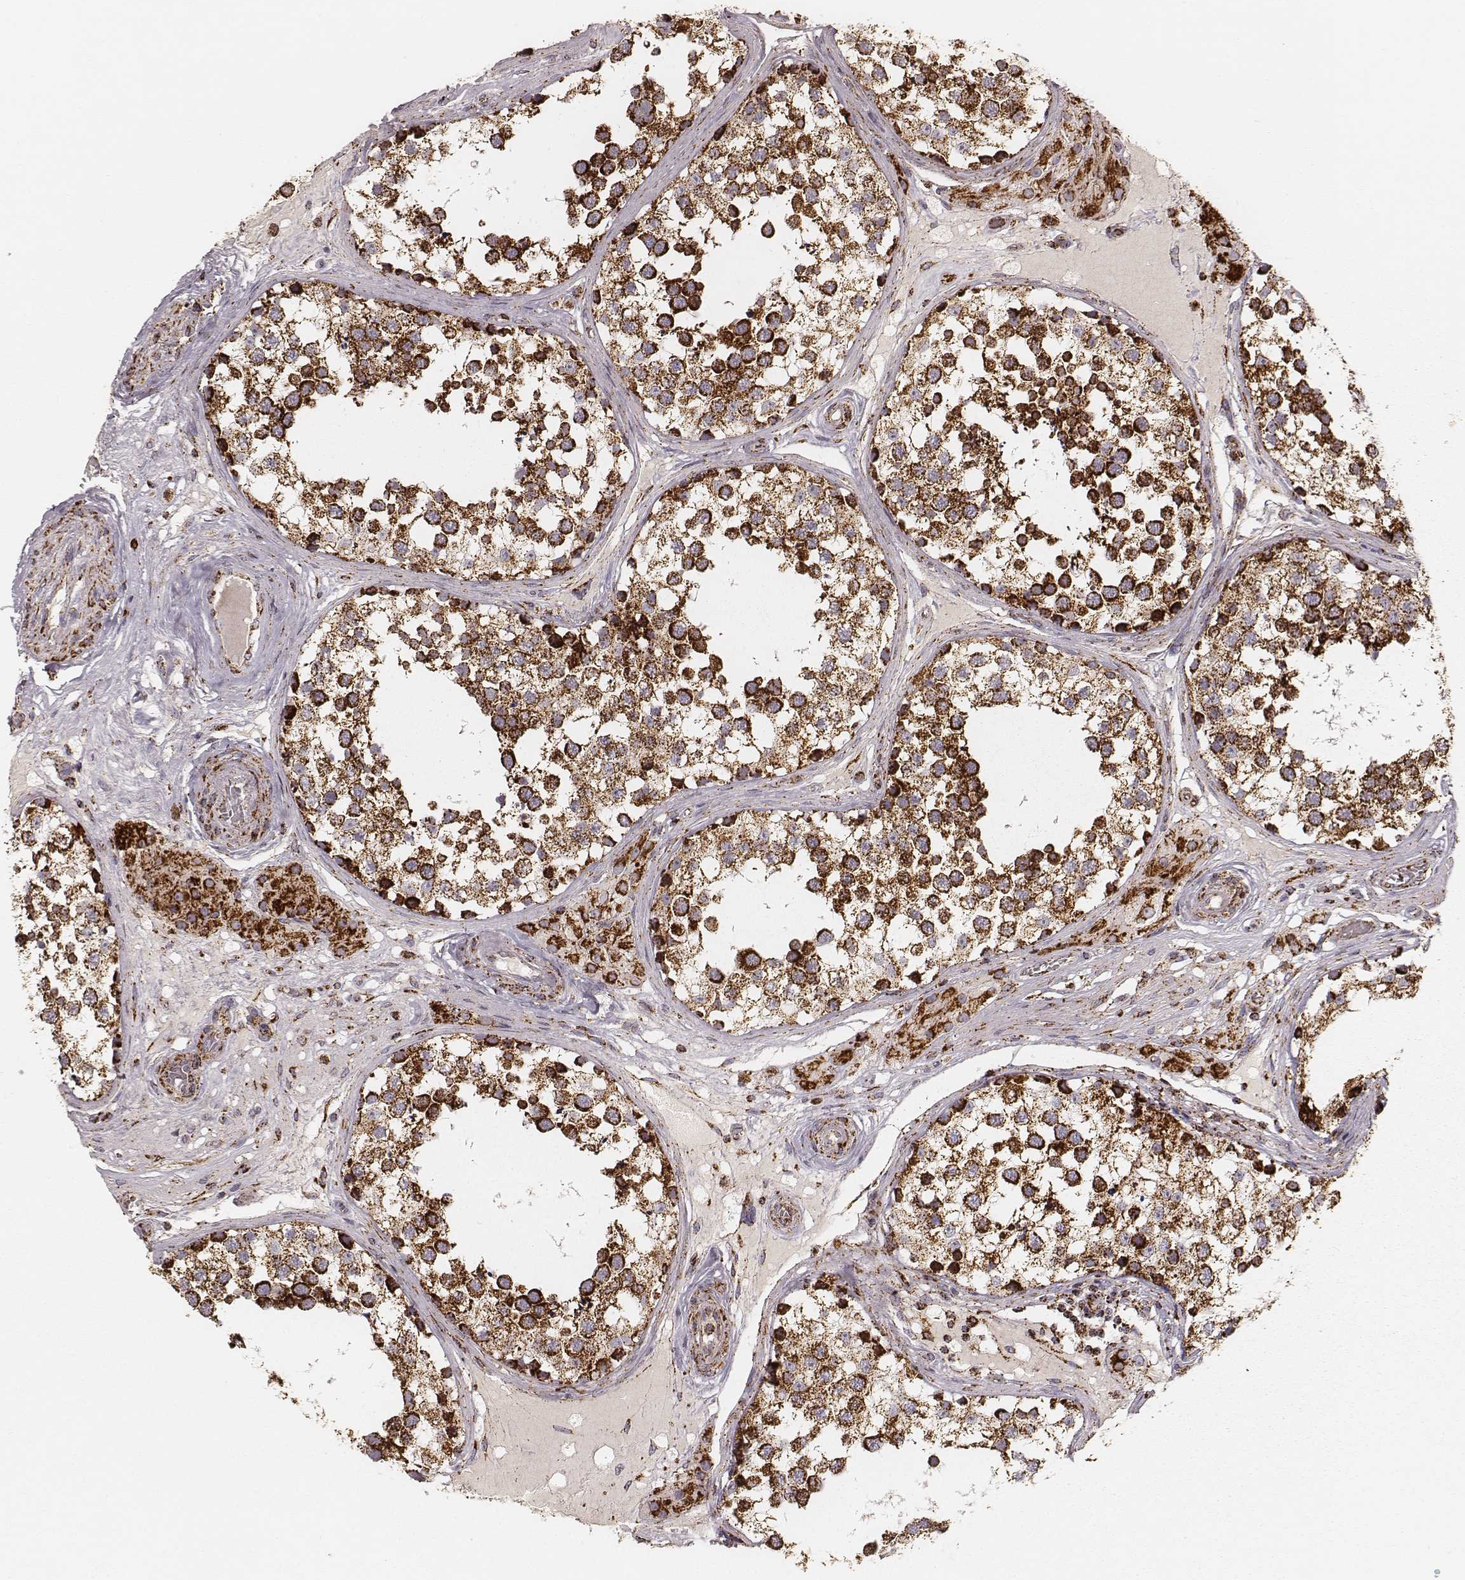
{"staining": {"intensity": "strong", "quantity": ">75%", "location": "cytoplasmic/membranous"}, "tissue": "testis", "cell_type": "Cells in seminiferous ducts", "image_type": "normal", "snomed": [{"axis": "morphology", "description": "Normal tissue, NOS"}, {"axis": "morphology", "description": "Seminoma, NOS"}, {"axis": "topography", "description": "Testis"}], "caption": "Strong cytoplasmic/membranous protein expression is present in about >75% of cells in seminiferous ducts in testis.", "gene": "CS", "patient": {"sex": "male", "age": 65}}